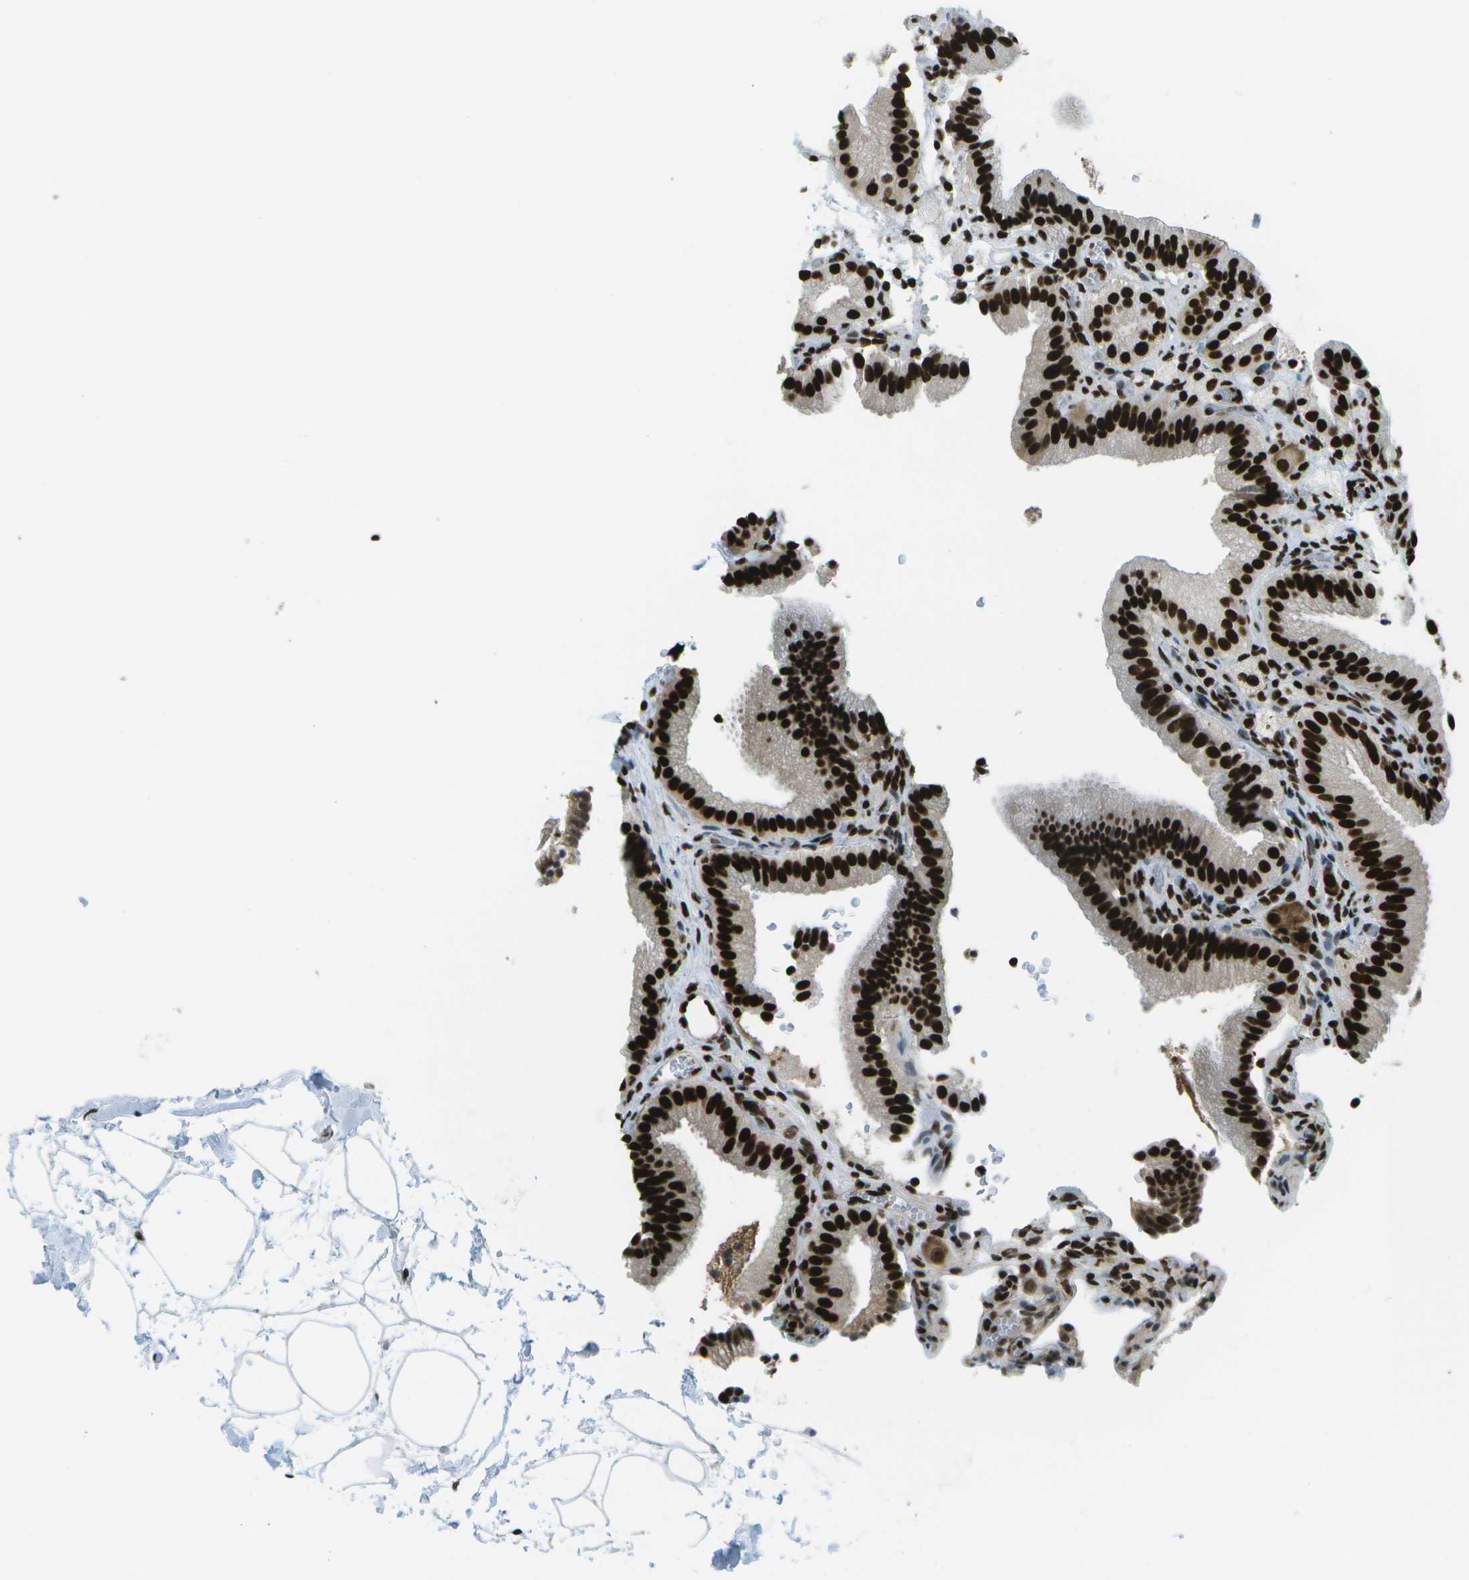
{"staining": {"intensity": "strong", "quantity": ">75%", "location": "nuclear"}, "tissue": "gallbladder", "cell_type": "Glandular cells", "image_type": "normal", "snomed": [{"axis": "morphology", "description": "Normal tissue, NOS"}, {"axis": "topography", "description": "Gallbladder"}], "caption": "Immunohistochemical staining of unremarkable human gallbladder displays >75% levels of strong nuclear protein positivity in approximately >75% of glandular cells. Nuclei are stained in blue.", "gene": "GLYR1", "patient": {"sex": "male", "age": 54}}